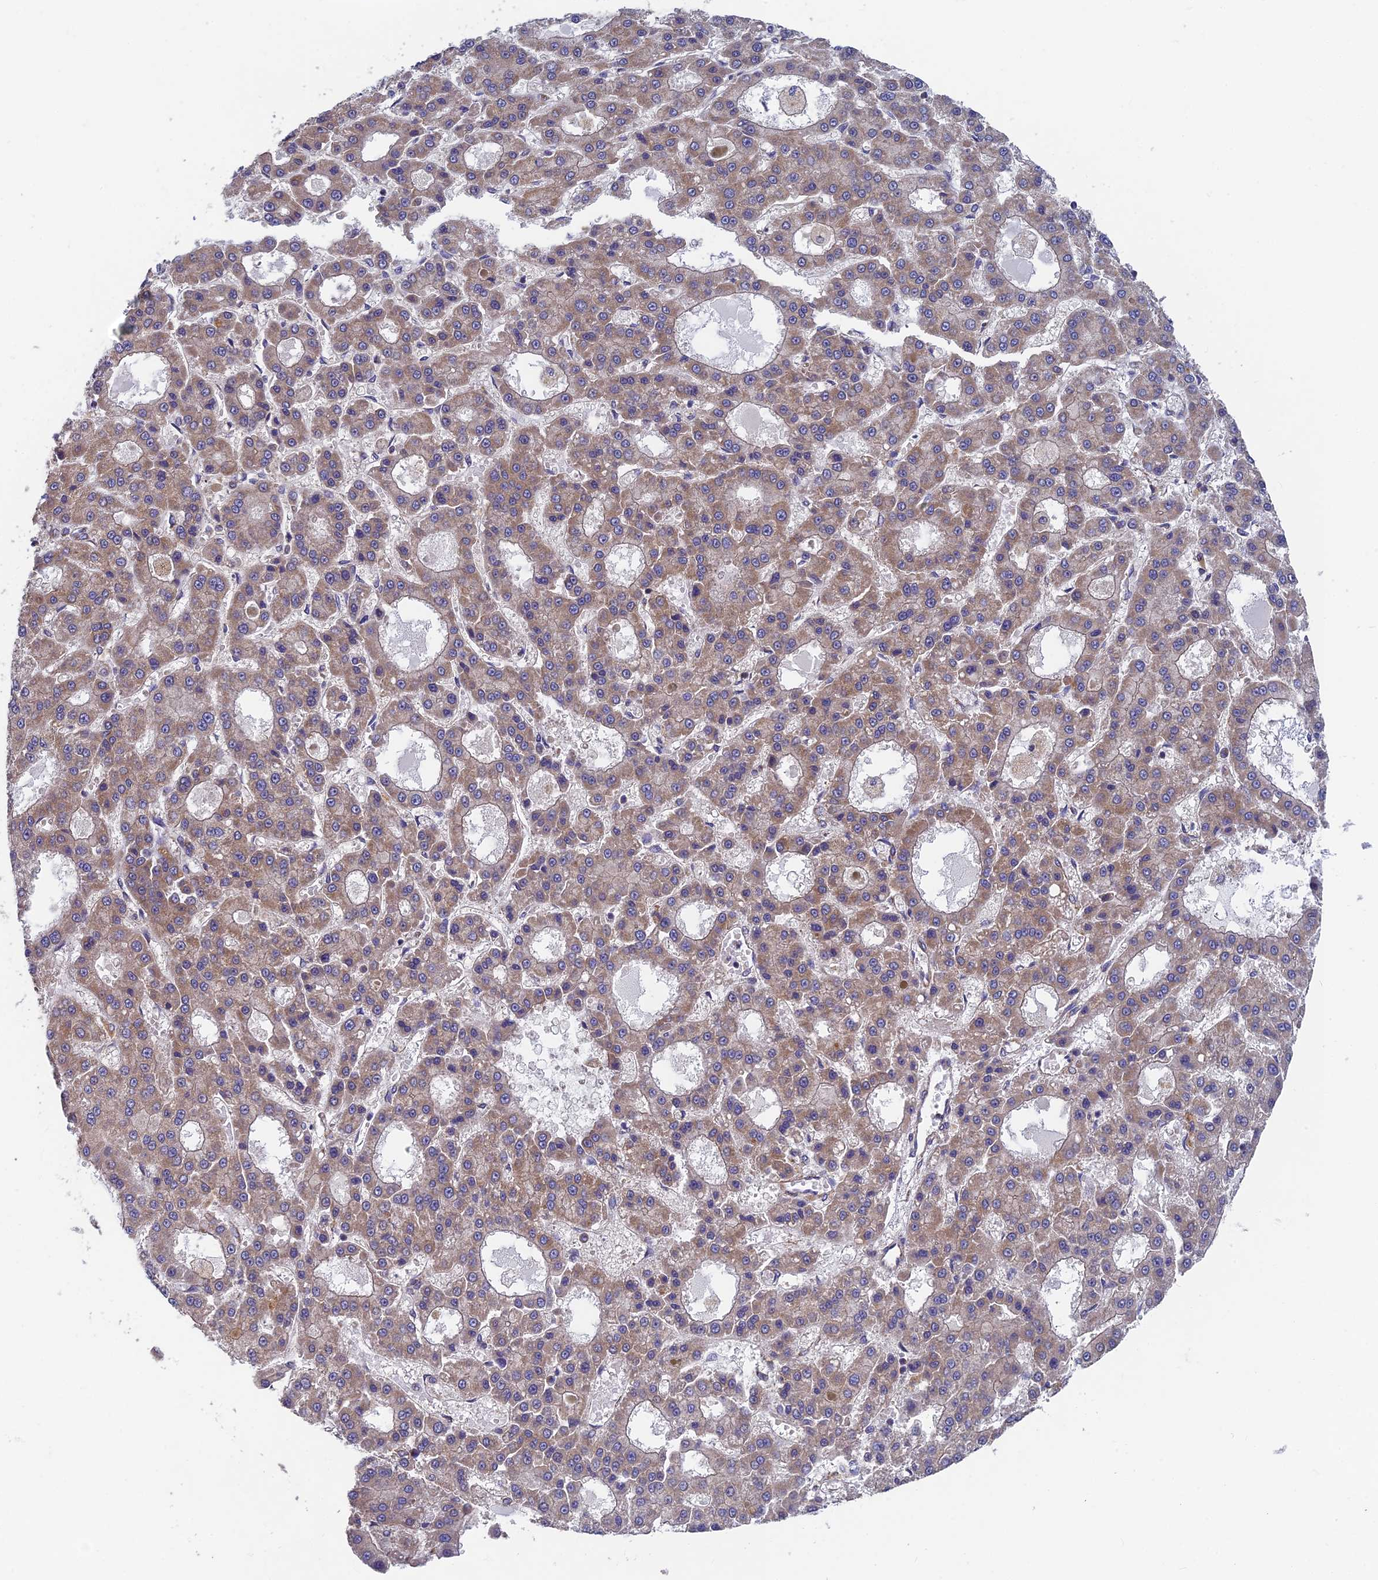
{"staining": {"intensity": "weak", "quantity": ">75%", "location": "cytoplasmic/membranous"}, "tissue": "liver cancer", "cell_type": "Tumor cells", "image_type": "cancer", "snomed": [{"axis": "morphology", "description": "Carcinoma, Hepatocellular, NOS"}, {"axis": "topography", "description": "Liver"}], "caption": "Brown immunohistochemical staining in human liver cancer reveals weak cytoplasmic/membranous positivity in about >75% of tumor cells. Immunohistochemistry (ihc) stains the protein in brown and the nuclei are stained blue.", "gene": "MRPS9", "patient": {"sex": "male", "age": 70}}